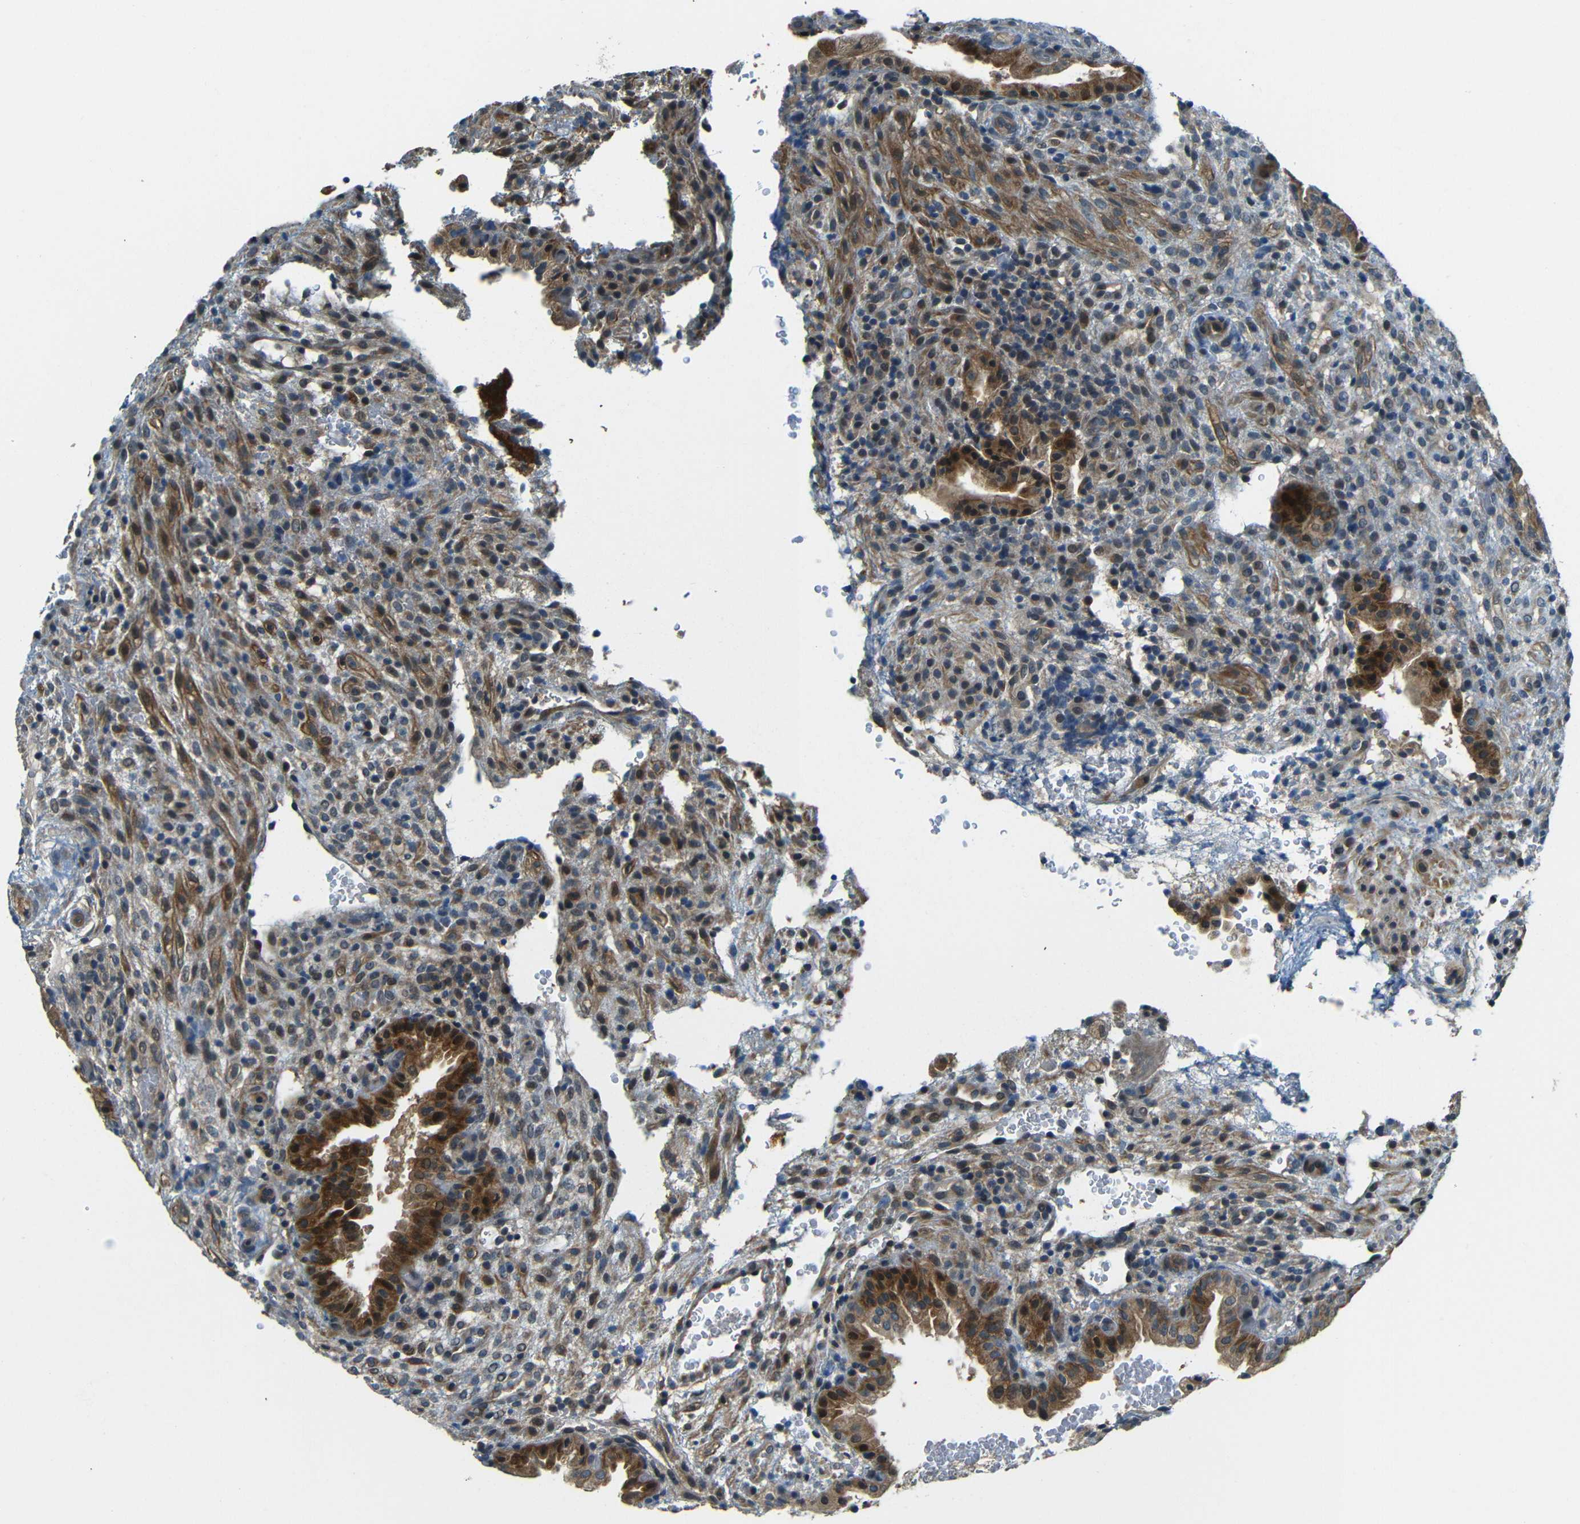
{"staining": {"intensity": "moderate", "quantity": "25%-75%", "location": "cytoplasmic/membranous"}, "tissue": "placenta", "cell_type": "Decidual cells", "image_type": "normal", "snomed": [{"axis": "morphology", "description": "Normal tissue, NOS"}, {"axis": "topography", "description": "Placenta"}], "caption": "This histopathology image displays normal placenta stained with immunohistochemistry to label a protein in brown. The cytoplasmic/membranous of decidual cells show moderate positivity for the protein. Nuclei are counter-stained blue.", "gene": "FNDC3A", "patient": {"sex": "female", "age": 19}}